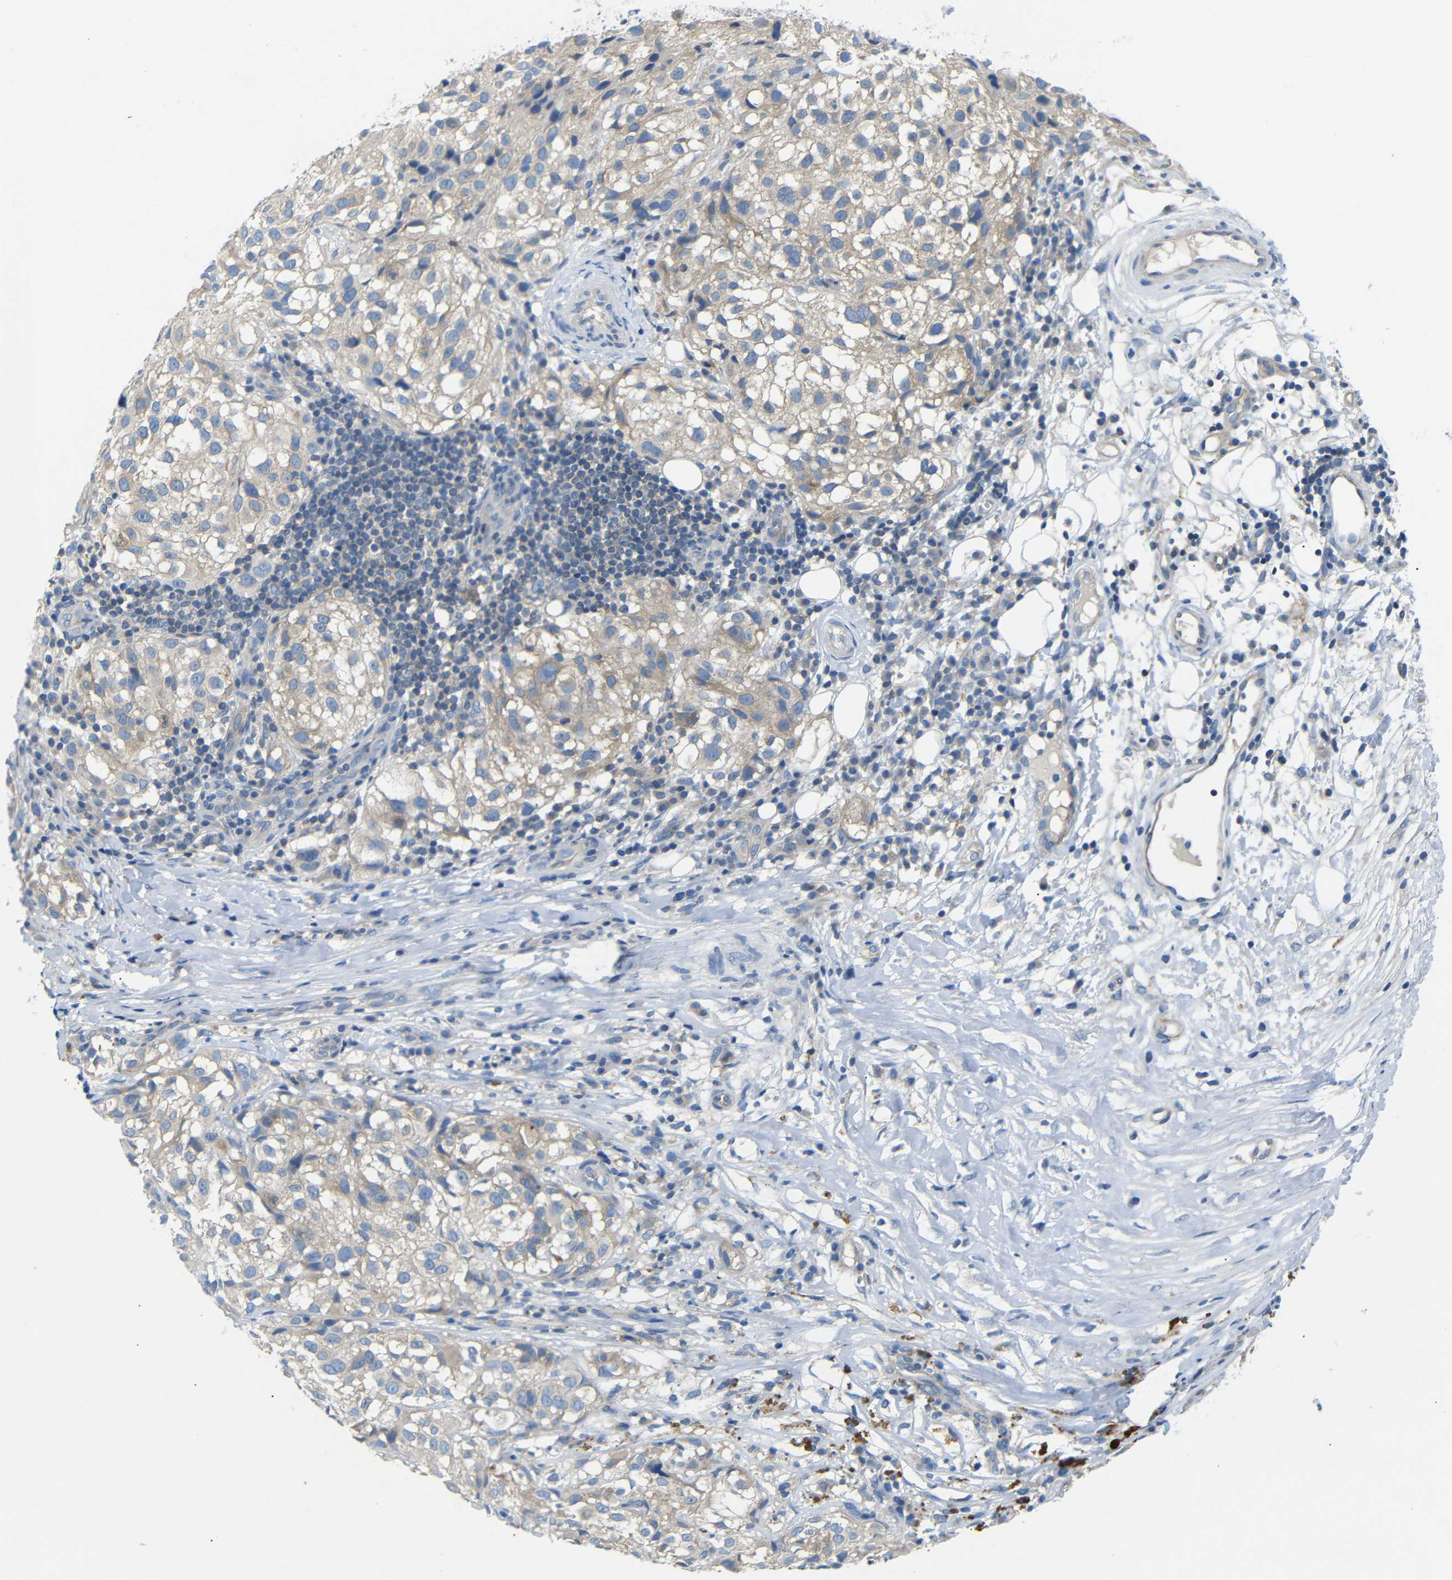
{"staining": {"intensity": "weak", "quantity": "25%-75%", "location": "cytoplasmic/membranous"}, "tissue": "melanoma", "cell_type": "Tumor cells", "image_type": "cancer", "snomed": [{"axis": "morphology", "description": "Necrosis, NOS"}, {"axis": "morphology", "description": "Malignant melanoma, NOS"}, {"axis": "topography", "description": "Skin"}], "caption": "Melanoma stained with a protein marker reveals weak staining in tumor cells.", "gene": "DCP1A", "patient": {"sex": "female", "age": 87}}